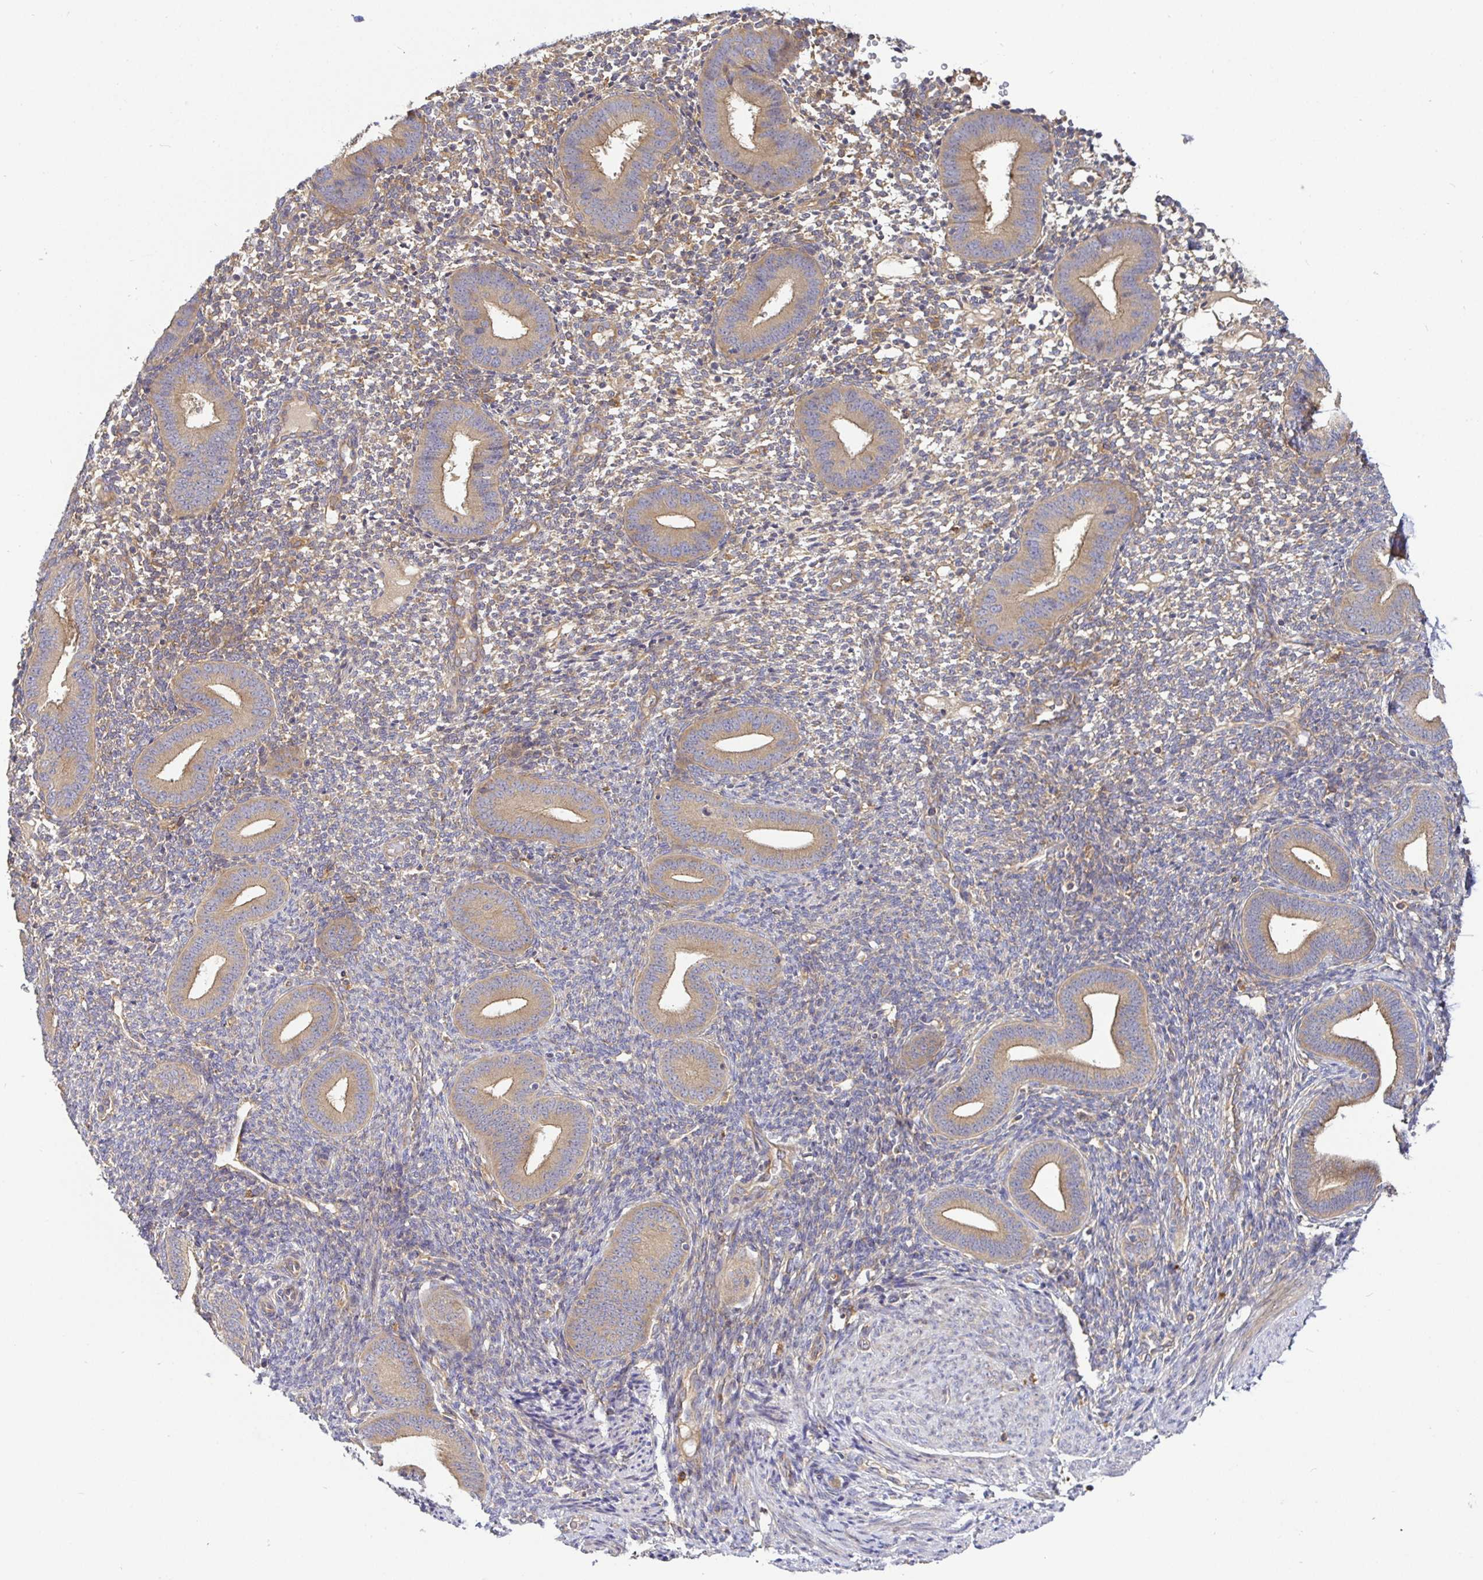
{"staining": {"intensity": "weak", "quantity": "<25%", "location": "cytoplasmic/membranous"}, "tissue": "endometrium", "cell_type": "Cells in endometrial stroma", "image_type": "normal", "snomed": [{"axis": "morphology", "description": "Normal tissue, NOS"}, {"axis": "topography", "description": "Endometrium"}], "caption": "IHC of benign endometrium exhibits no staining in cells in endometrial stroma.", "gene": "SNX8", "patient": {"sex": "female", "age": 40}}